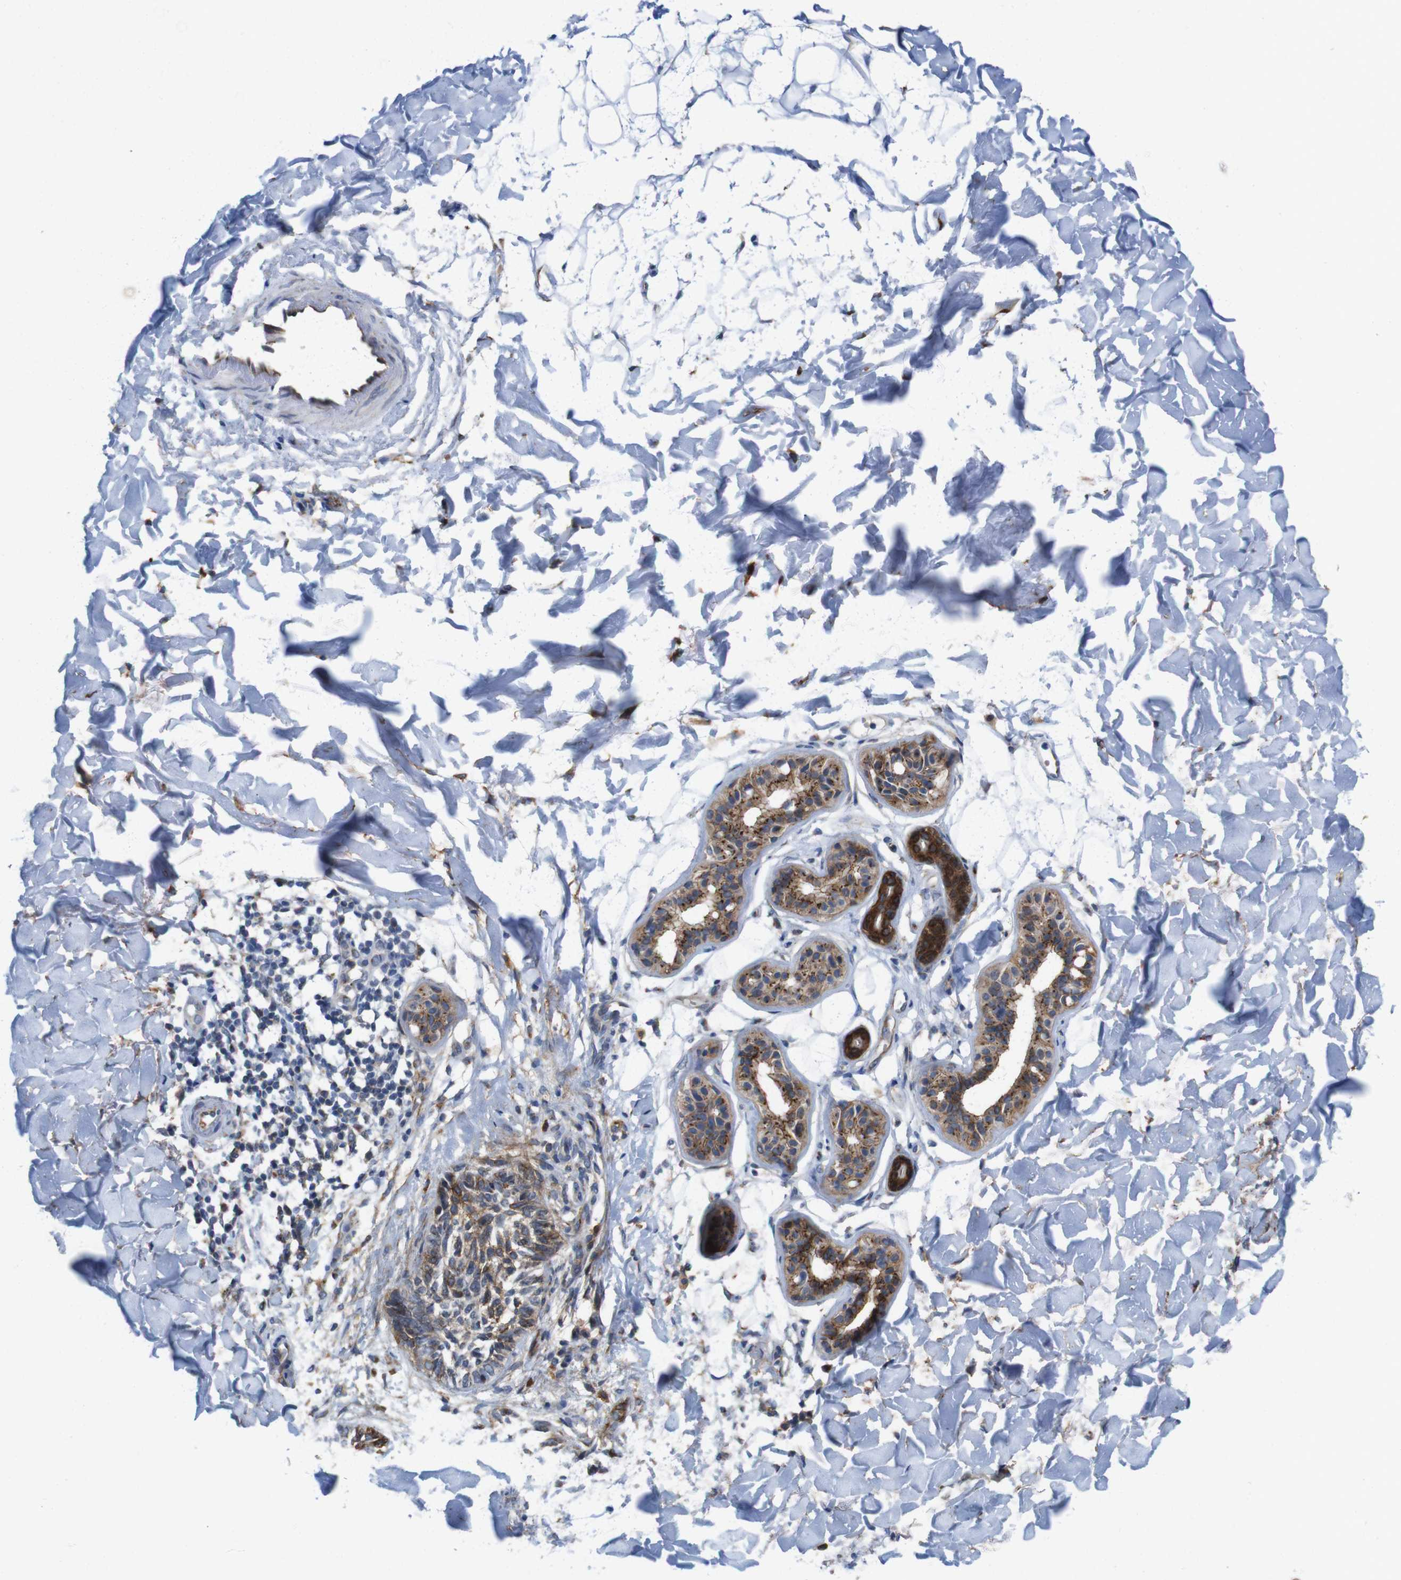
{"staining": {"intensity": "moderate", "quantity": ">75%", "location": "cytoplasmic/membranous"}, "tissue": "skin cancer", "cell_type": "Tumor cells", "image_type": "cancer", "snomed": [{"axis": "morphology", "description": "Basal cell carcinoma"}, {"axis": "topography", "description": "Skin"}], "caption": "An image of skin cancer (basal cell carcinoma) stained for a protein displays moderate cytoplasmic/membranous brown staining in tumor cells. (DAB (3,3'-diaminobenzidine) IHC, brown staining for protein, blue staining for nuclei).", "gene": "EFCAB14", "patient": {"sex": "female", "age": 58}}